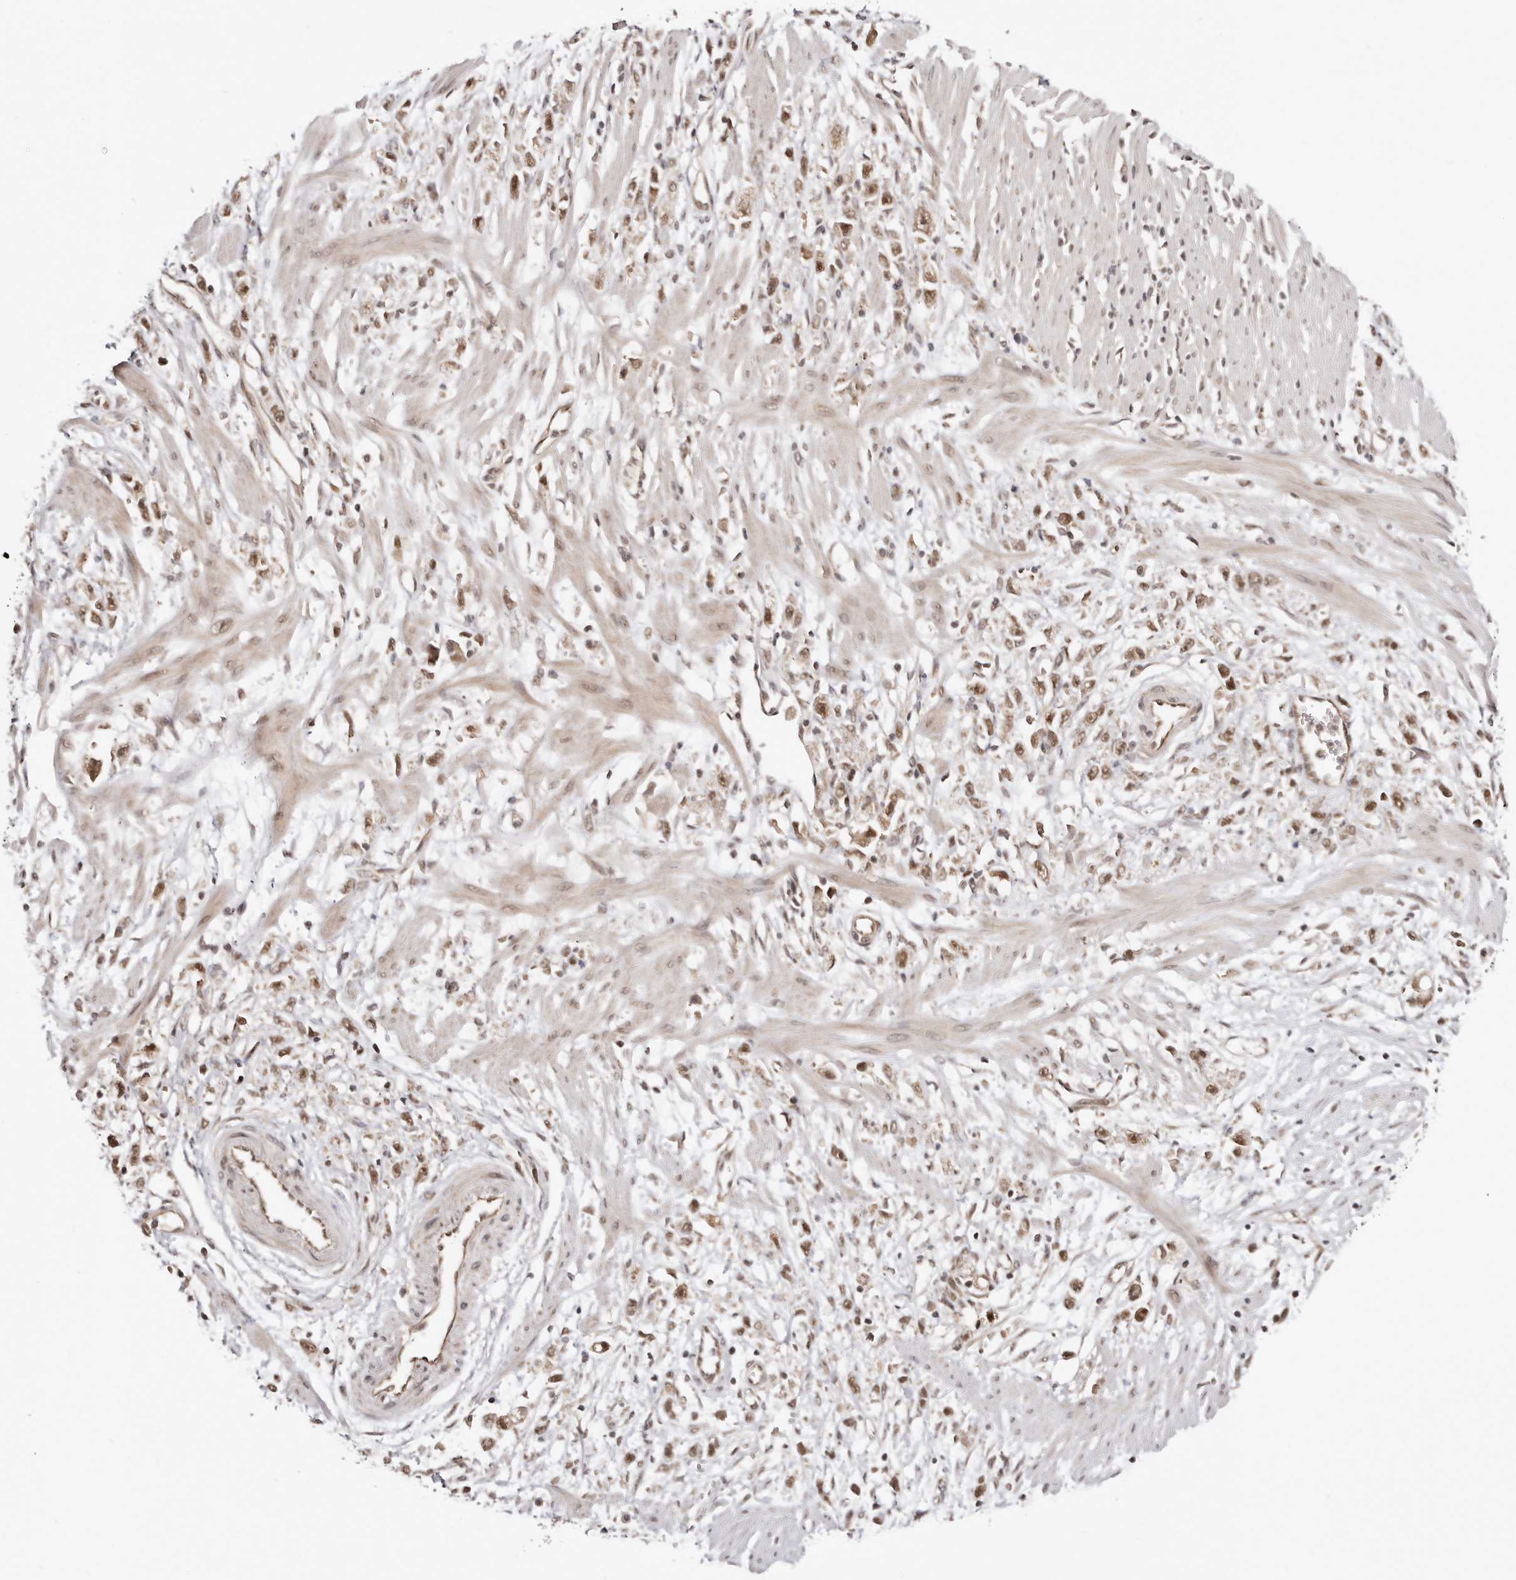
{"staining": {"intensity": "moderate", "quantity": ">75%", "location": "nuclear"}, "tissue": "stomach cancer", "cell_type": "Tumor cells", "image_type": "cancer", "snomed": [{"axis": "morphology", "description": "Adenocarcinoma, NOS"}, {"axis": "topography", "description": "Stomach"}], "caption": "This histopathology image demonstrates IHC staining of human adenocarcinoma (stomach), with medium moderate nuclear positivity in about >75% of tumor cells.", "gene": "MED8", "patient": {"sex": "female", "age": 59}}